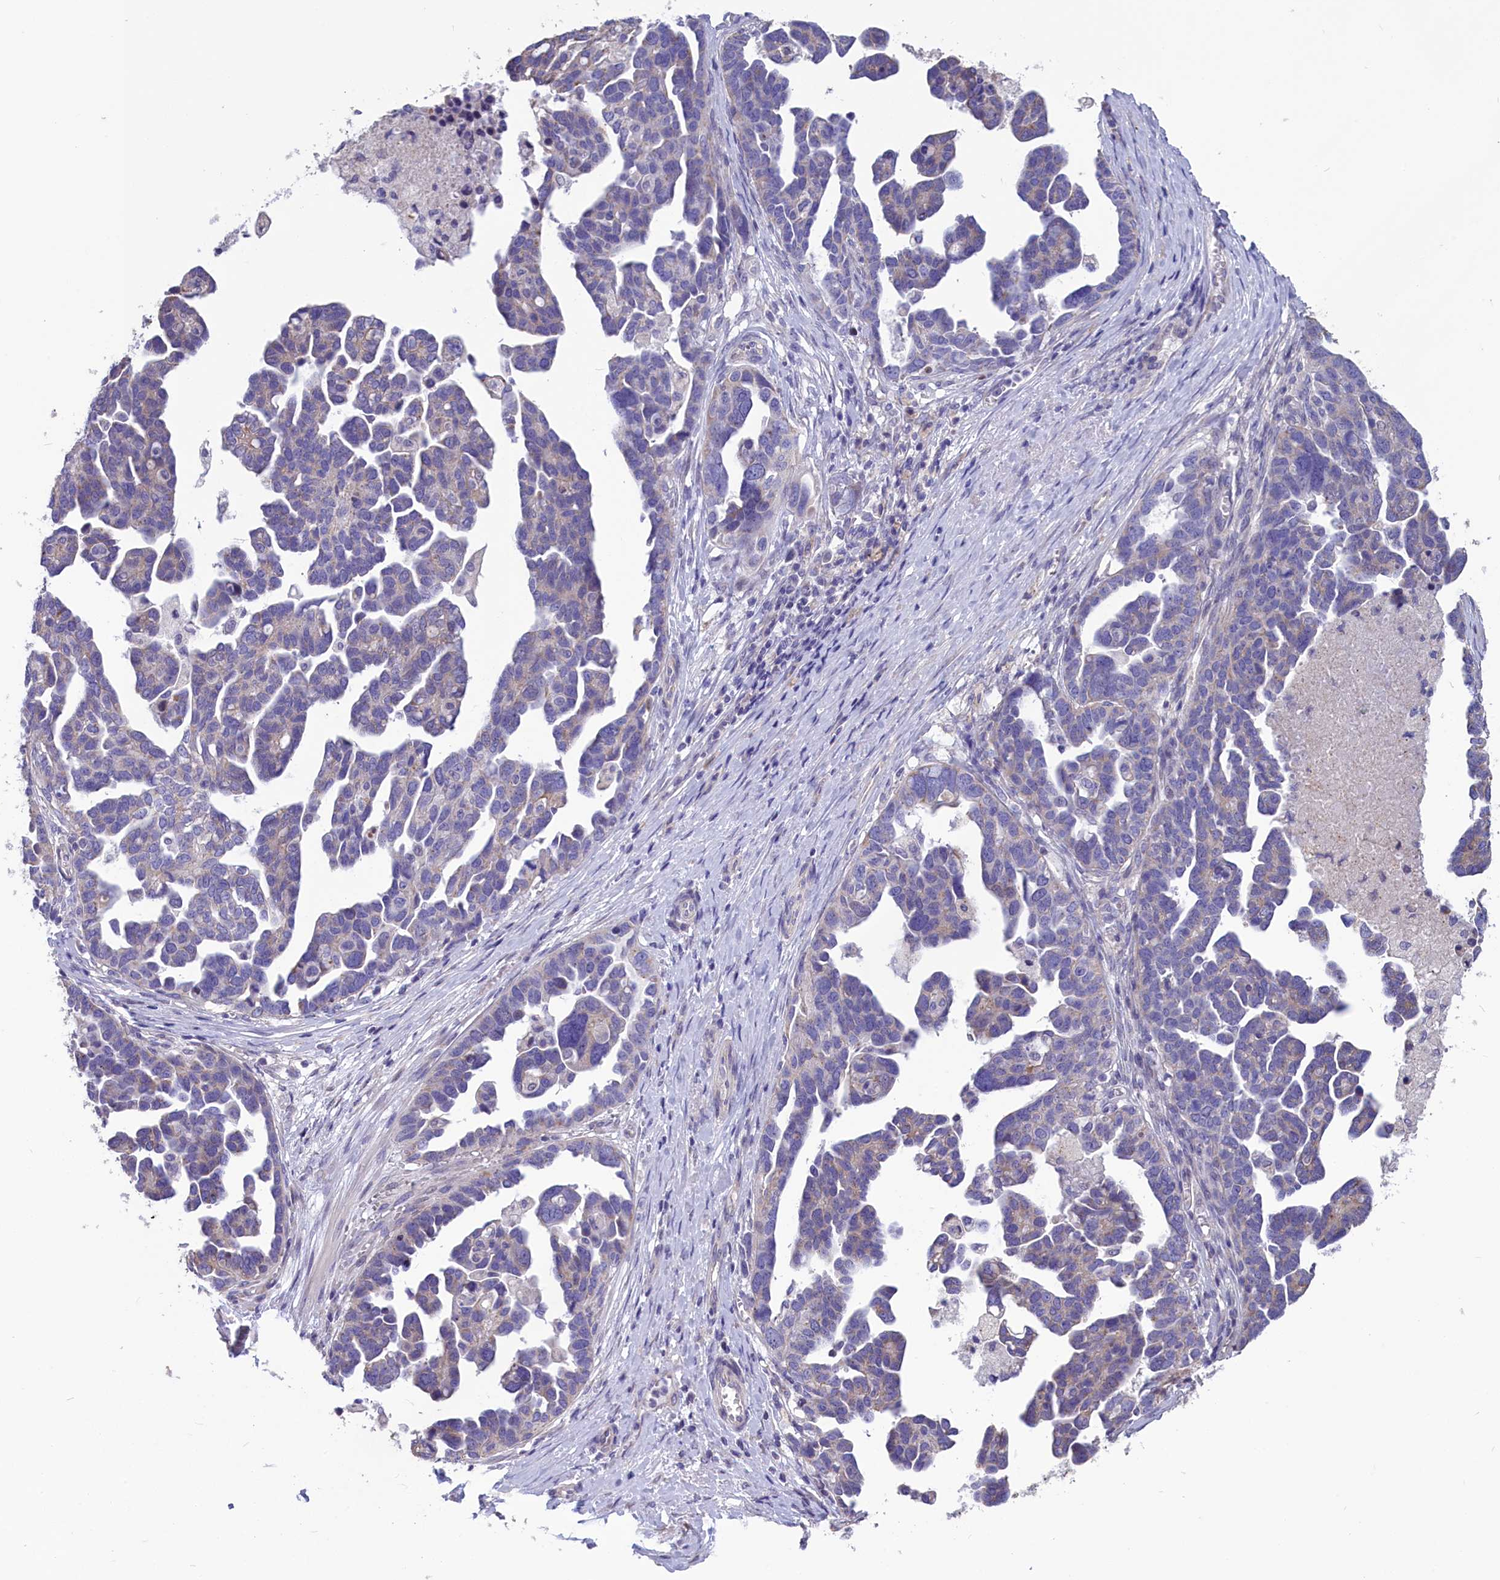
{"staining": {"intensity": "weak", "quantity": "<25%", "location": "cytoplasmic/membranous"}, "tissue": "ovarian cancer", "cell_type": "Tumor cells", "image_type": "cancer", "snomed": [{"axis": "morphology", "description": "Cystadenocarcinoma, serous, NOS"}, {"axis": "topography", "description": "Ovary"}], "caption": "This is a image of immunohistochemistry staining of ovarian cancer, which shows no staining in tumor cells.", "gene": "CYP2U1", "patient": {"sex": "female", "age": 54}}